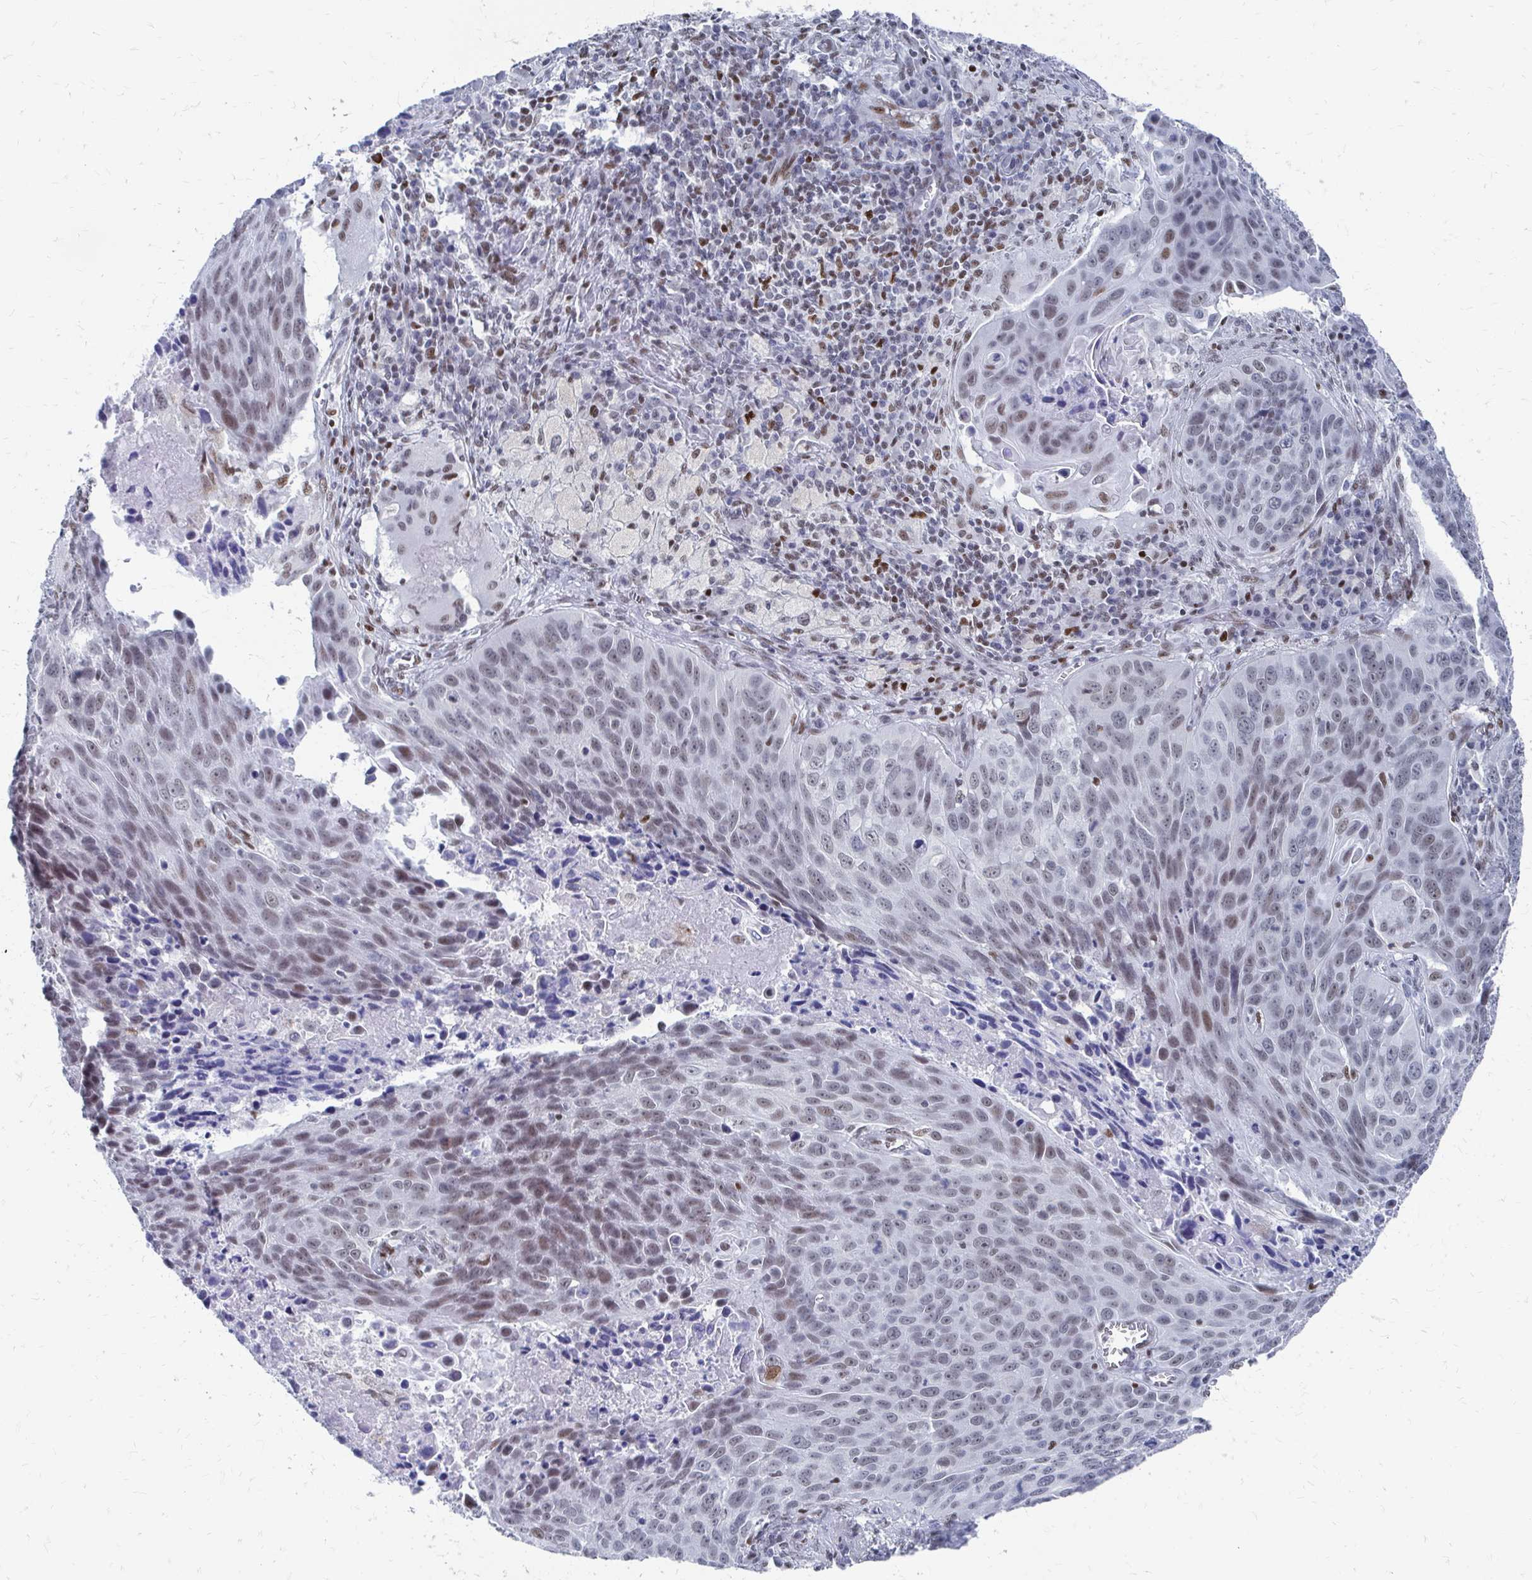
{"staining": {"intensity": "moderate", "quantity": "<25%", "location": "nuclear"}, "tissue": "lung cancer", "cell_type": "Tumor cells", "image_type": "cancer", "snomed": [{"axis": "morphology", "description": "Squamous cell carcinoma, NOS"}, {"axis": "topography", "description": "Lung"}], "caption": "A brown stain shows moderate nuclear staining of a protein in human lung cancer tumor cells.", "gene": "CDIN1", "patient": {"sex": "male", "age": 78}}